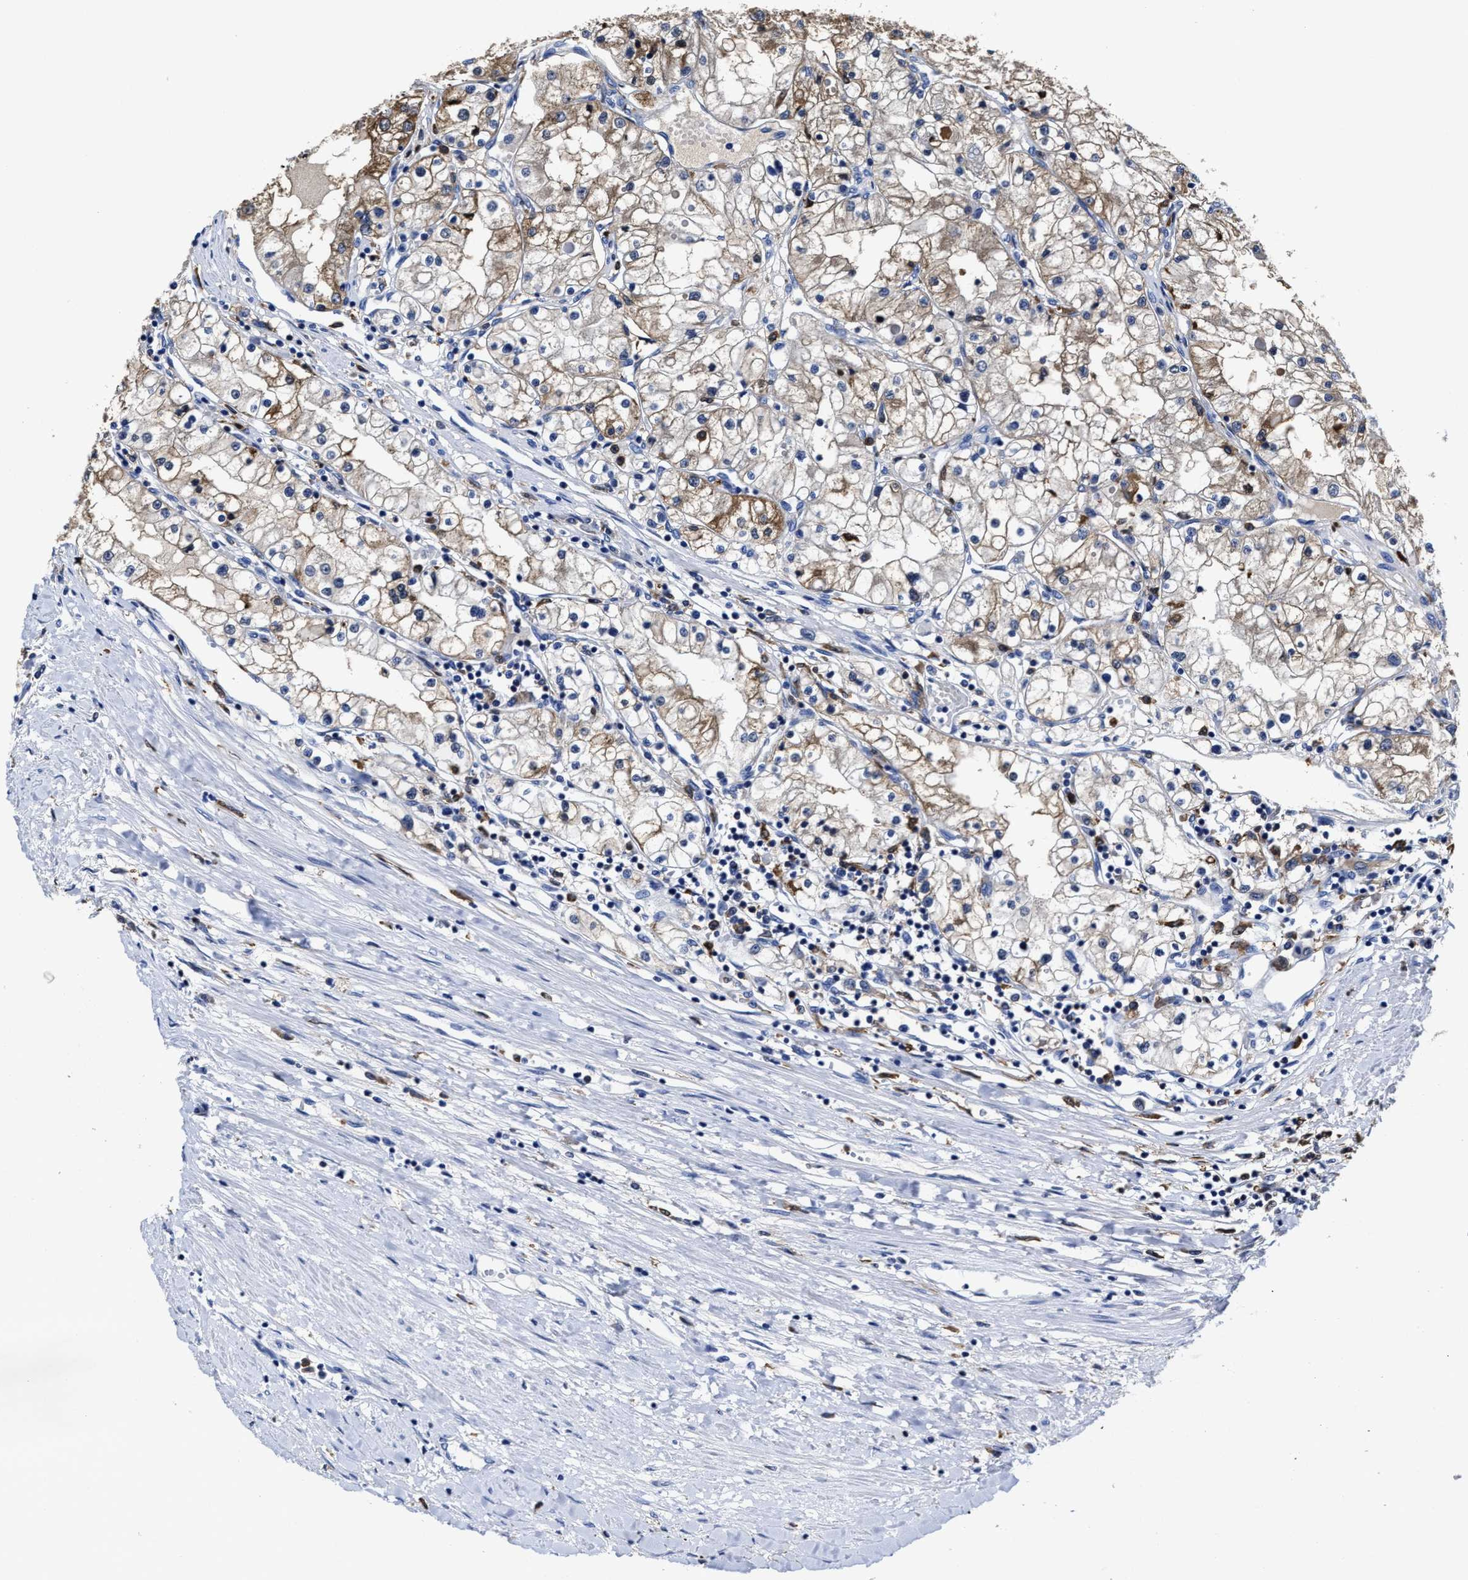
{"staining": {"intensity": "moderate", "quantity": ">75%", "location": "cytoplasmic/membranous"}, "tissue": "renal cancer", "cell_type": "Tumor cells", "image_type": "cancer", "snomed": [{"axis": "morphology", "description": "Adenocarcinoma, NOS"}, {"axis": "topography", "description": "Kidney"}], "caption": "Immunohistochemical staining of adenocarcinoma (renal) exhibits moderate cytoplasmic/membranous protein expression in approximately >75% of tumor cells.", "gene": "PRPF4B", "patient": {"sex": "male", "age": 68}}